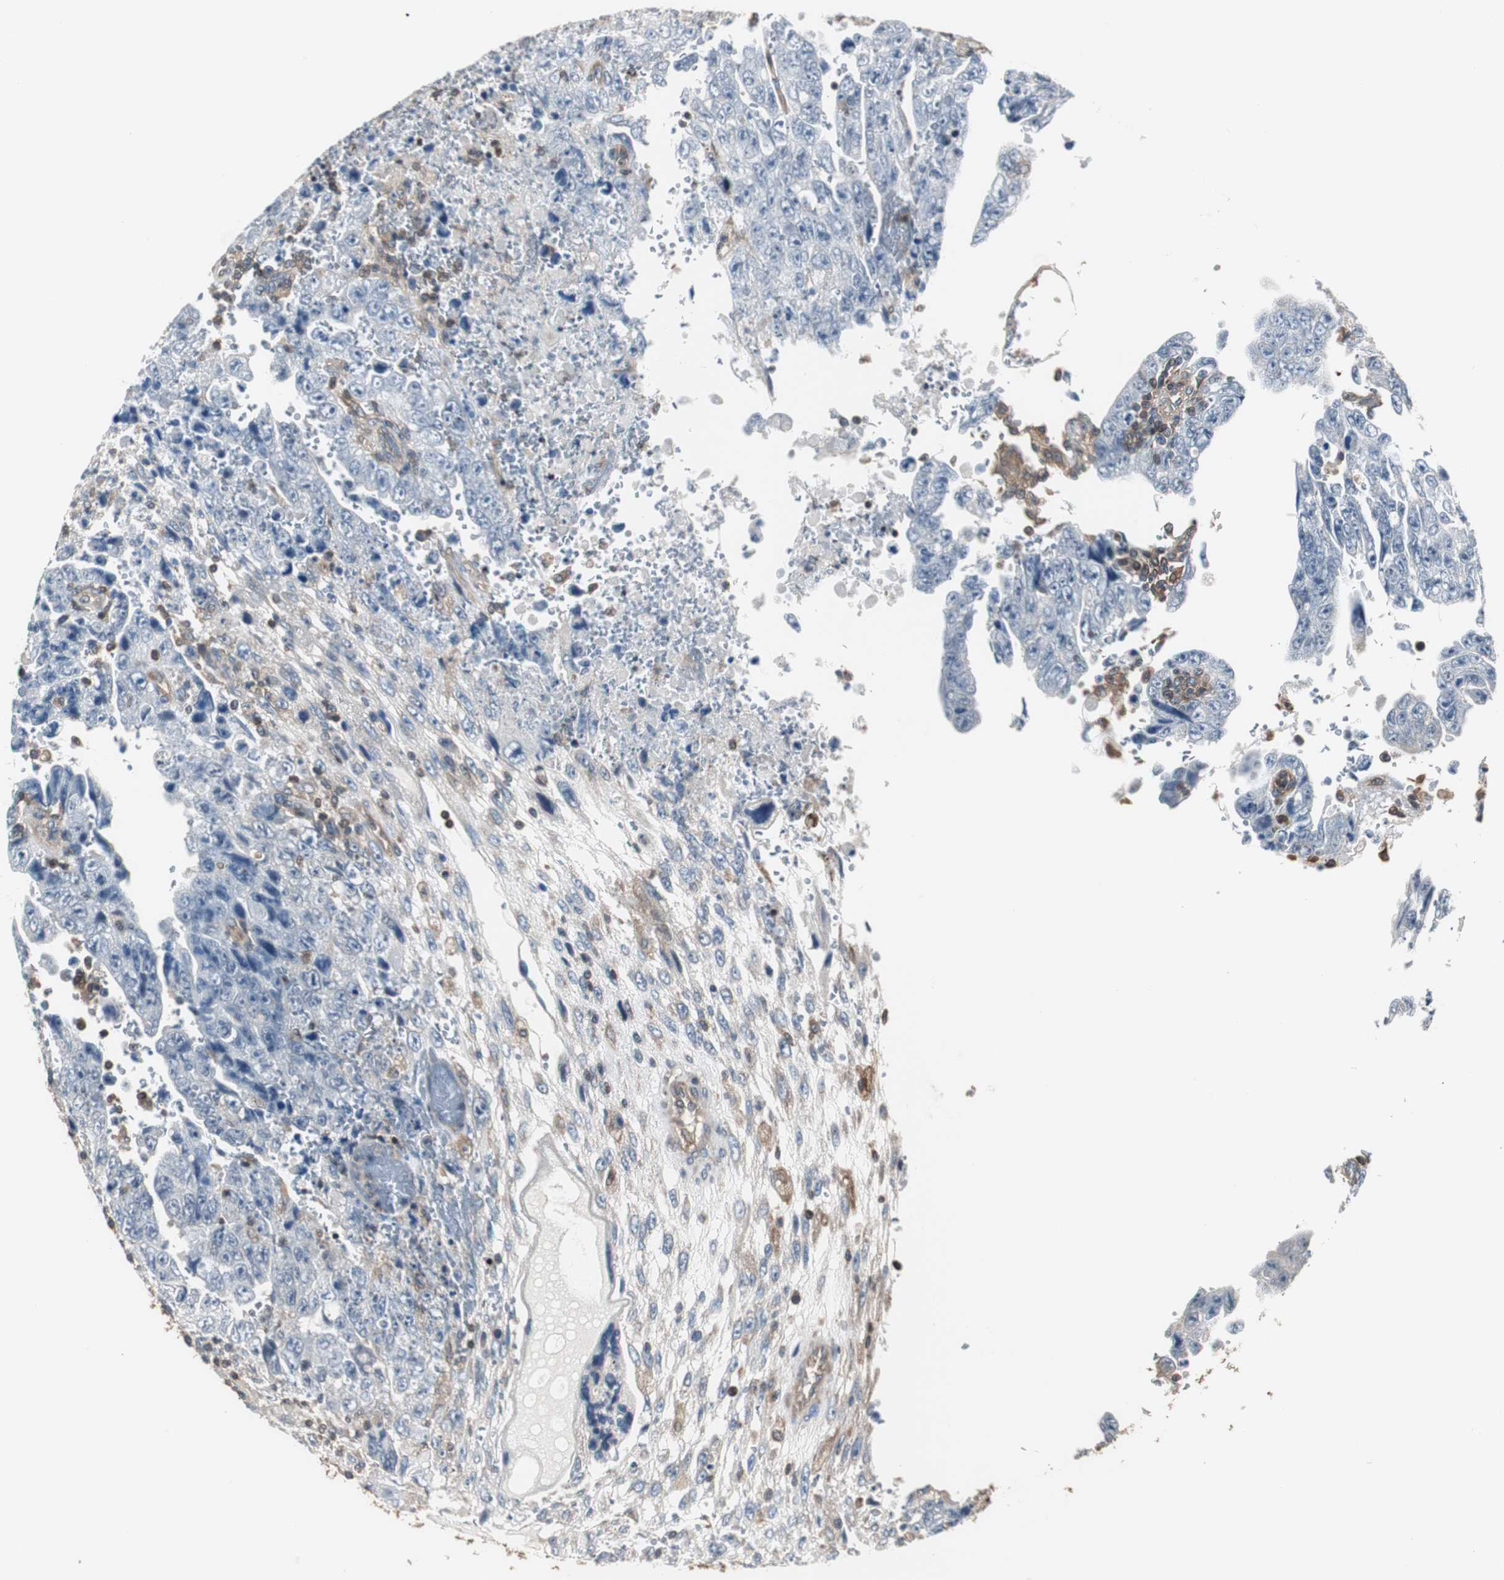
{"staining": {"intensity": "negative", "quantity": "none", "location": "none"}, "tissue": "testis cancer", "cell_type": "Tumor cells", "image_type": "cancer", "snomed": [{"axis": "morphology", "description": "Carcinoma, Embryonal, NOS"}, {"axis": "topography", "description": "Testis"}], "caption": "IHC of testis cancer reveals no staining in tumor cells.", "gene": "CAPNS1", "patient": {"sex": "male", "age": 28}}